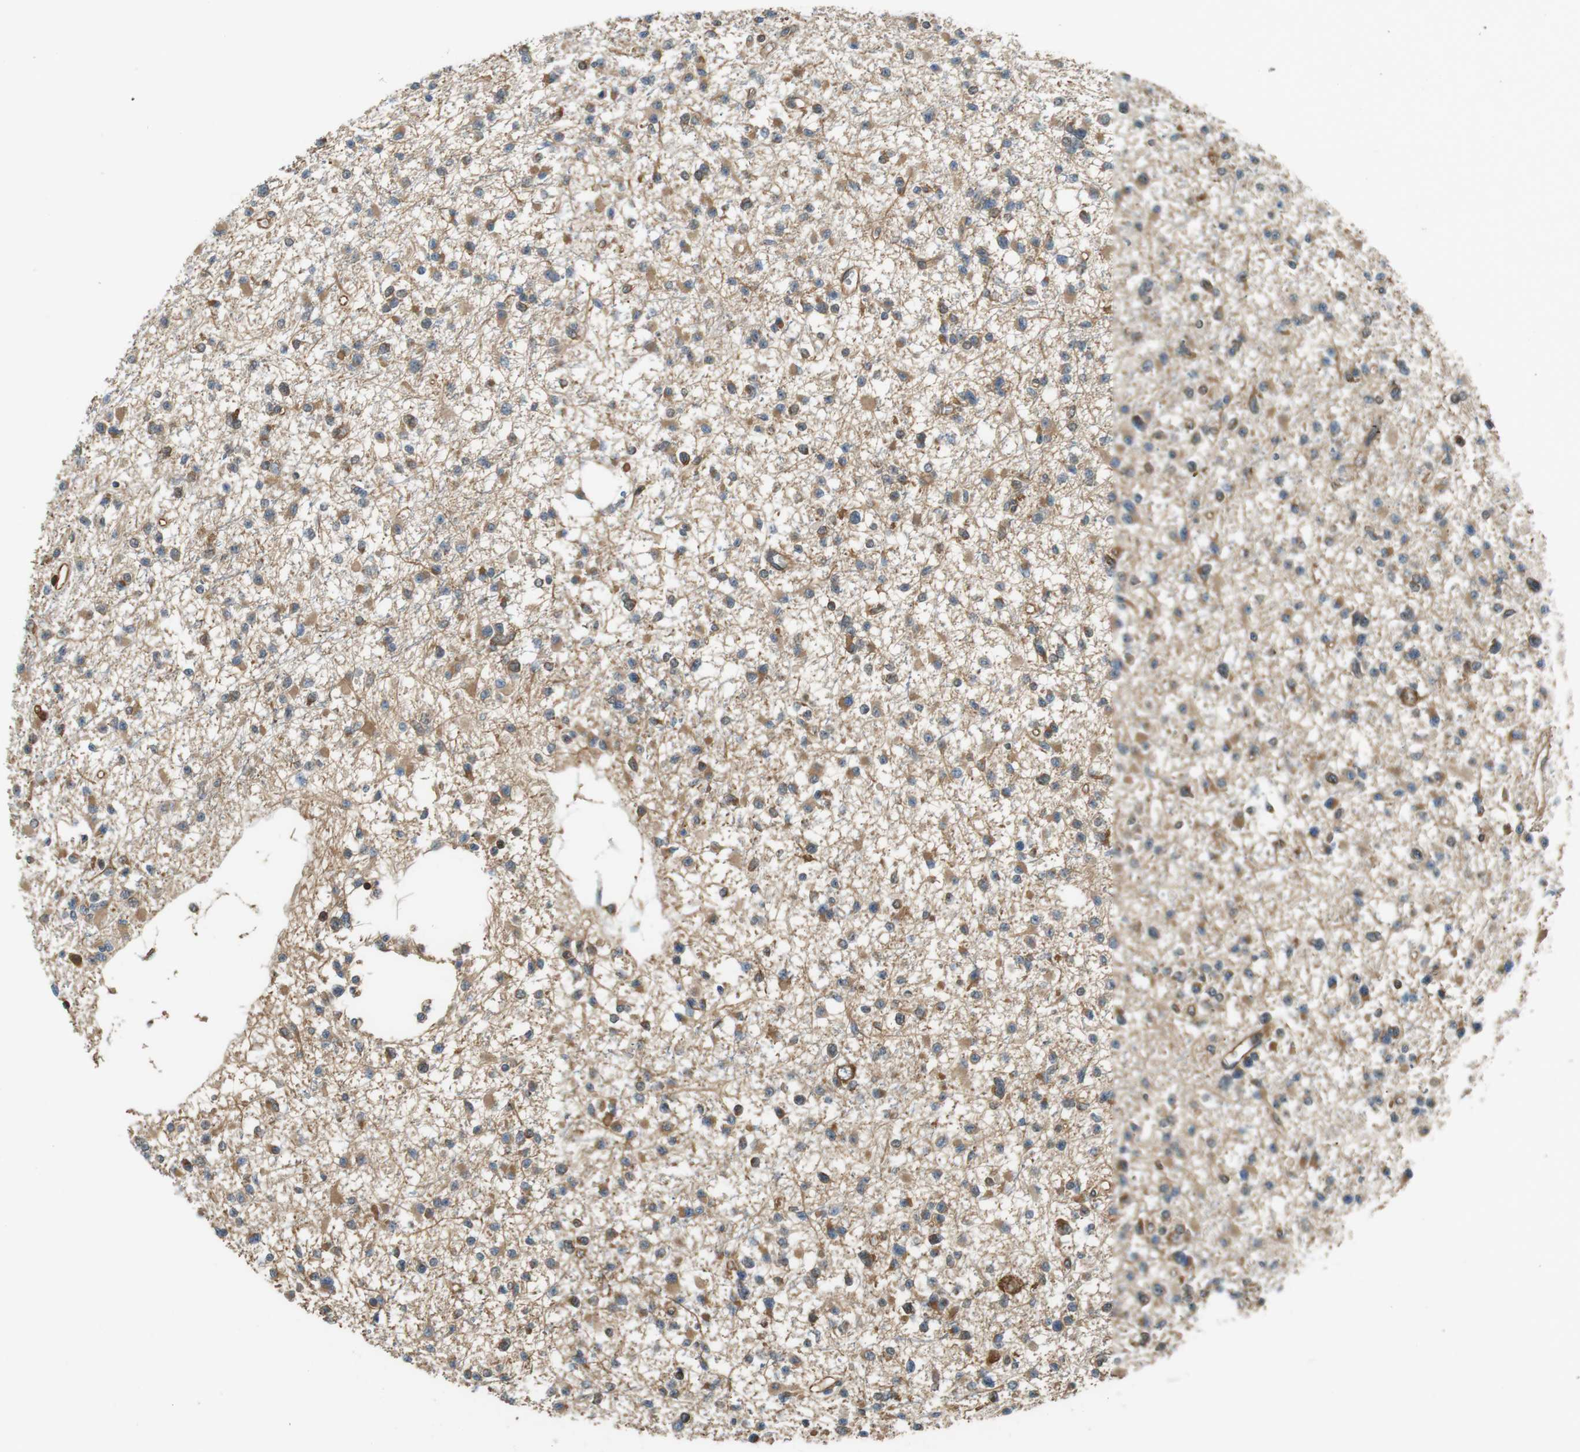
{"staining": {"intensity": "moderate", "quantity": ">75%", "location": "cytoplasmic/membranous"}, "tissue": "glioma", "cell_type": "Tumor cells", "image_type": "cancer", "snomed": [{"axis": "morphology", "description": "Glioma, malignant, Low grade"}, {"axis": "topography", "description": "Brain"}], "caption": "Glioma was stained to show a protein in brown. There is medium levels of moderate cytoplasmic/membranous expression in about >75% of tumor cells.", "gene": "PA2G4", "patient": {"sex": "female", "age": 22}}